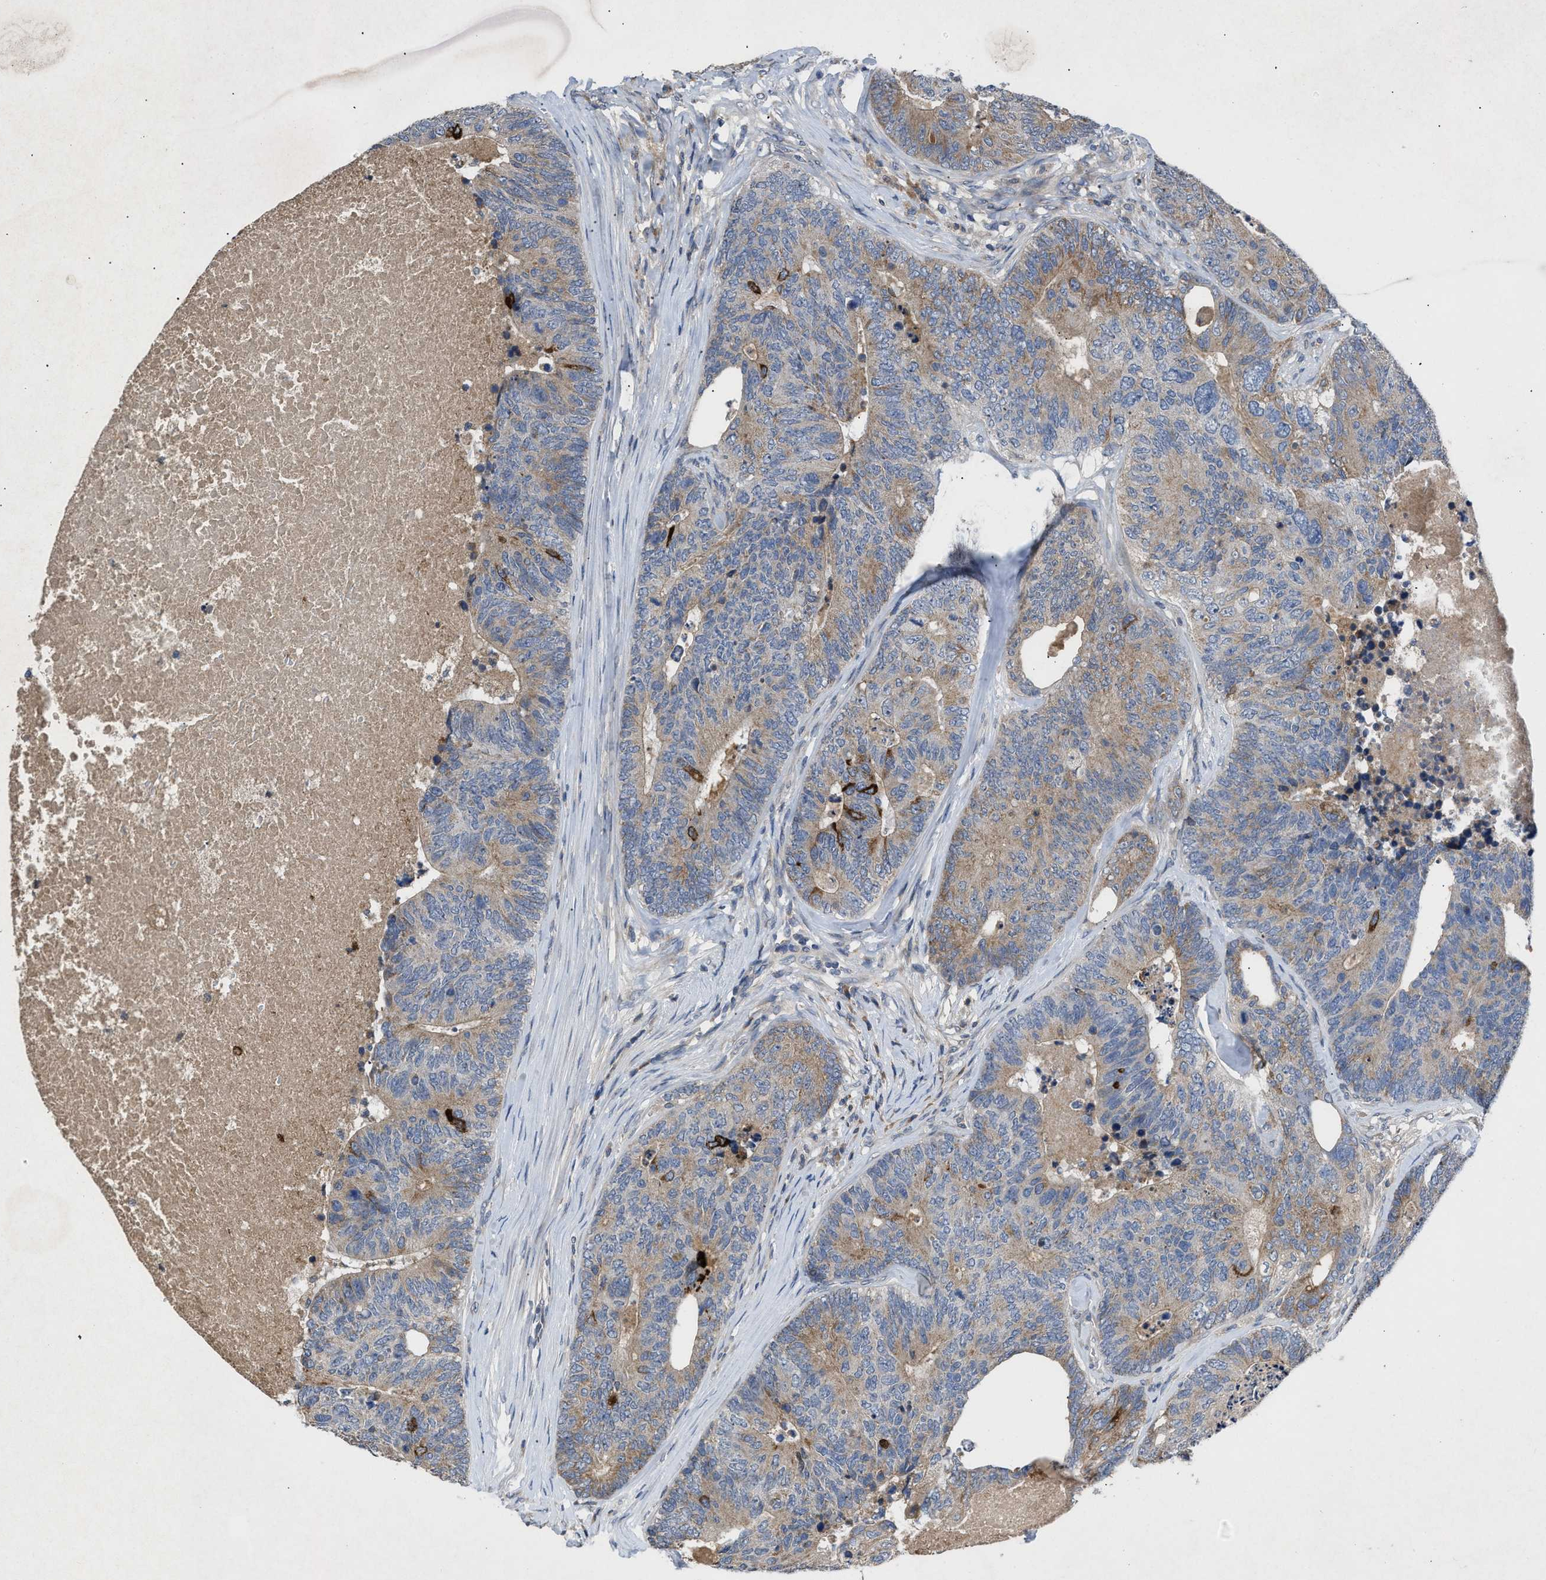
{"staining": {"intensity": "moderate", "quantity": ">75%", "location": "cytoplasmic/membranous"}, "tissue": "colorectal cancer", "cell_type": "Tumor cells", "image_type": "cancer", "snomed": [{"axis": "morphology", "description": "Adenocarcinoma, NOS"}, {"axis": "topography", "description": "Colon"}], "caption": "The immunohistochemical stain highlights moderate cytoplasmic/membranous staining in tumor cells of colorectal cancer (adenocarcinoma) tissue.", "gene": "VPS4A", "patient": {"sex": "female", "age": 67}}